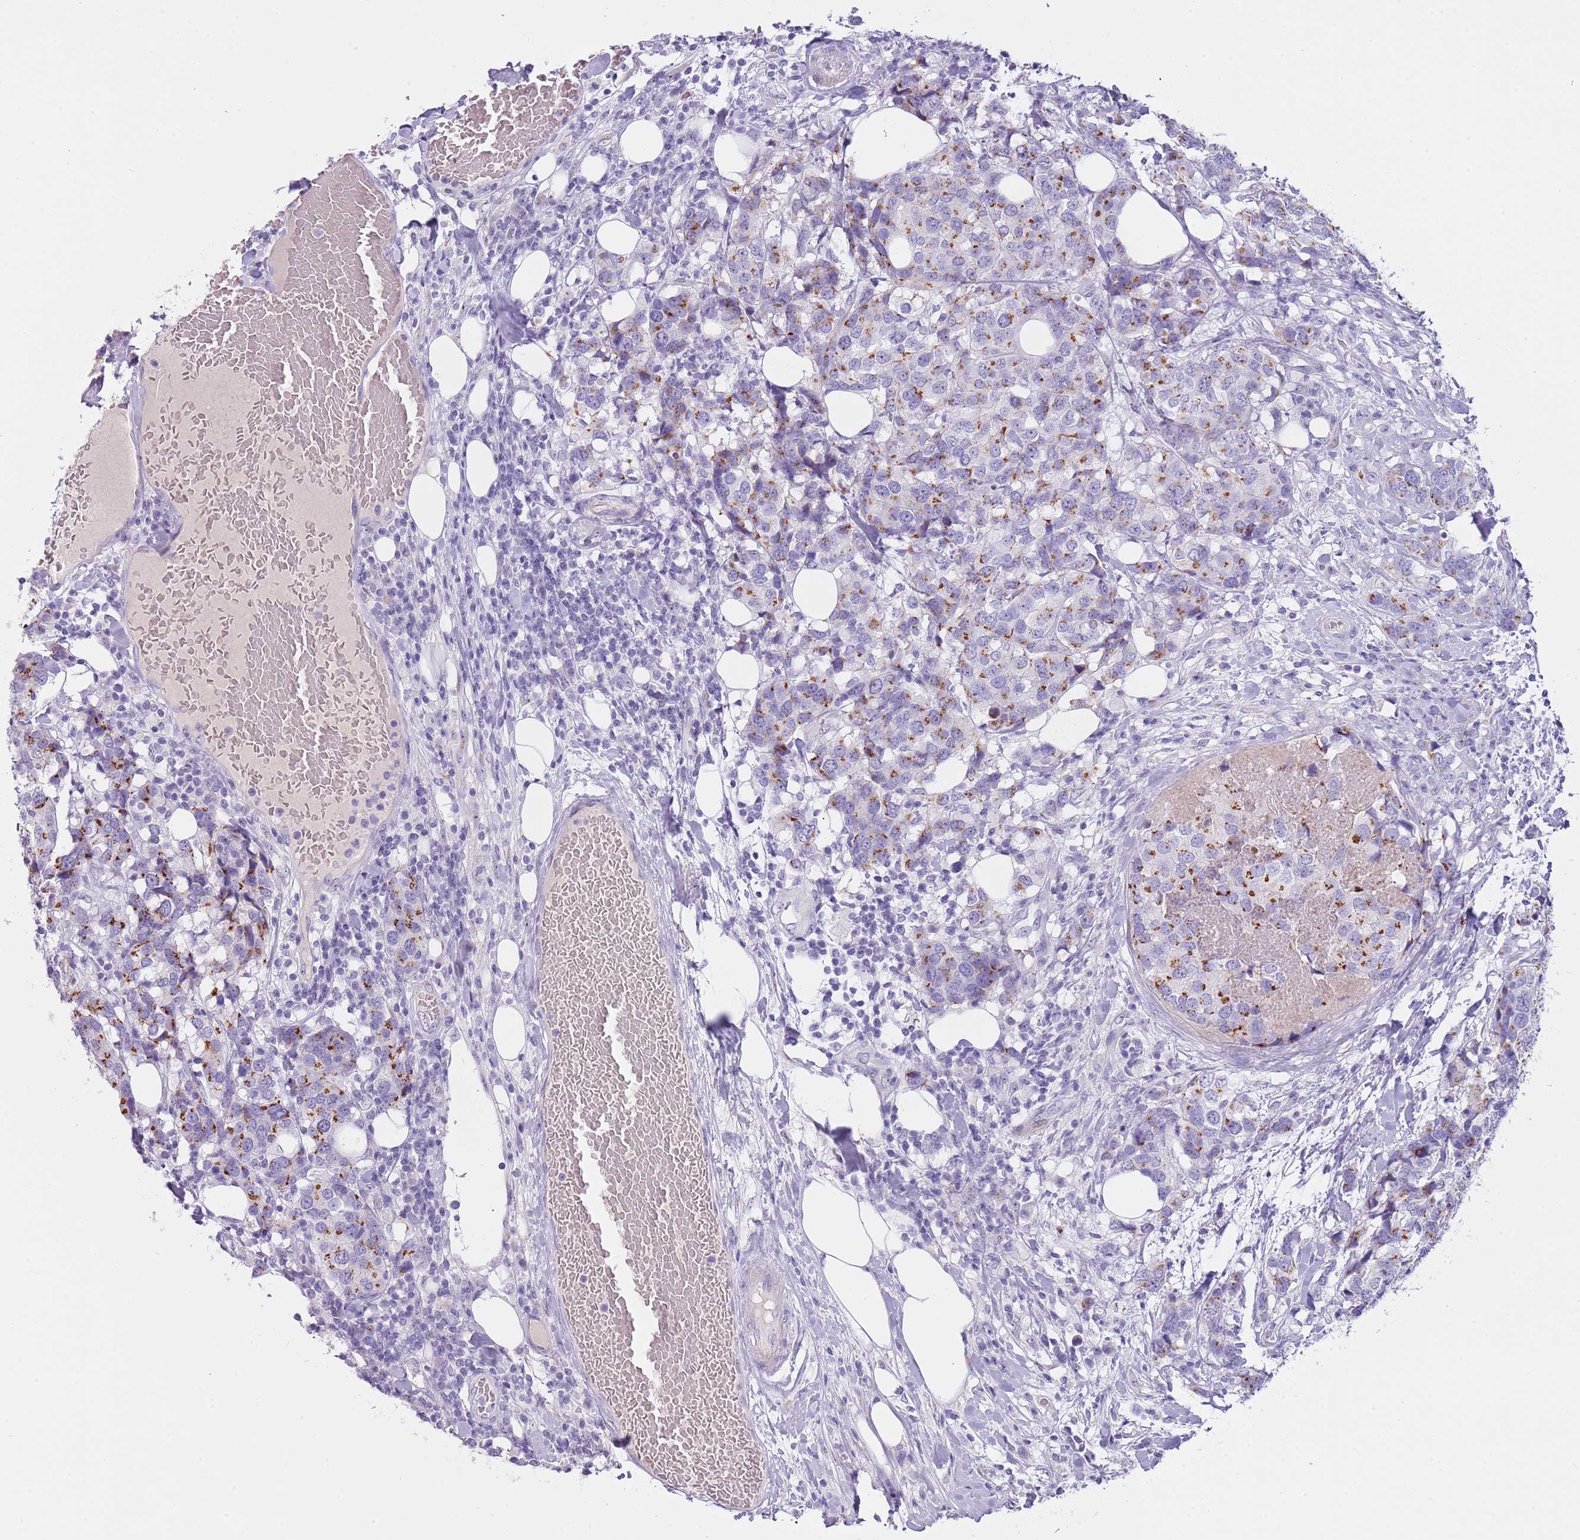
{"staining": {"intensity": "strong", "quantity": "25%-75%", "location": "cytoplasmic/membranous"}, "tissue": "breast cancer", "cell_type": "Tumor cells", "image_type": "cancer", "snomed": [{"axis": "morphology", "description": "Lobular carcinoma"}, {"axis": "topography", "description": "Breast"}], "caption": "This photomicrograph exhibits IHC staining of human breast cancer (lobular carcinoma), with high strong cytoplasmic/membranous expression in approximately 25%-75% of tumor cells.", "gene": "NBPF6", "patient": {"sex": "female", "age": 59}}